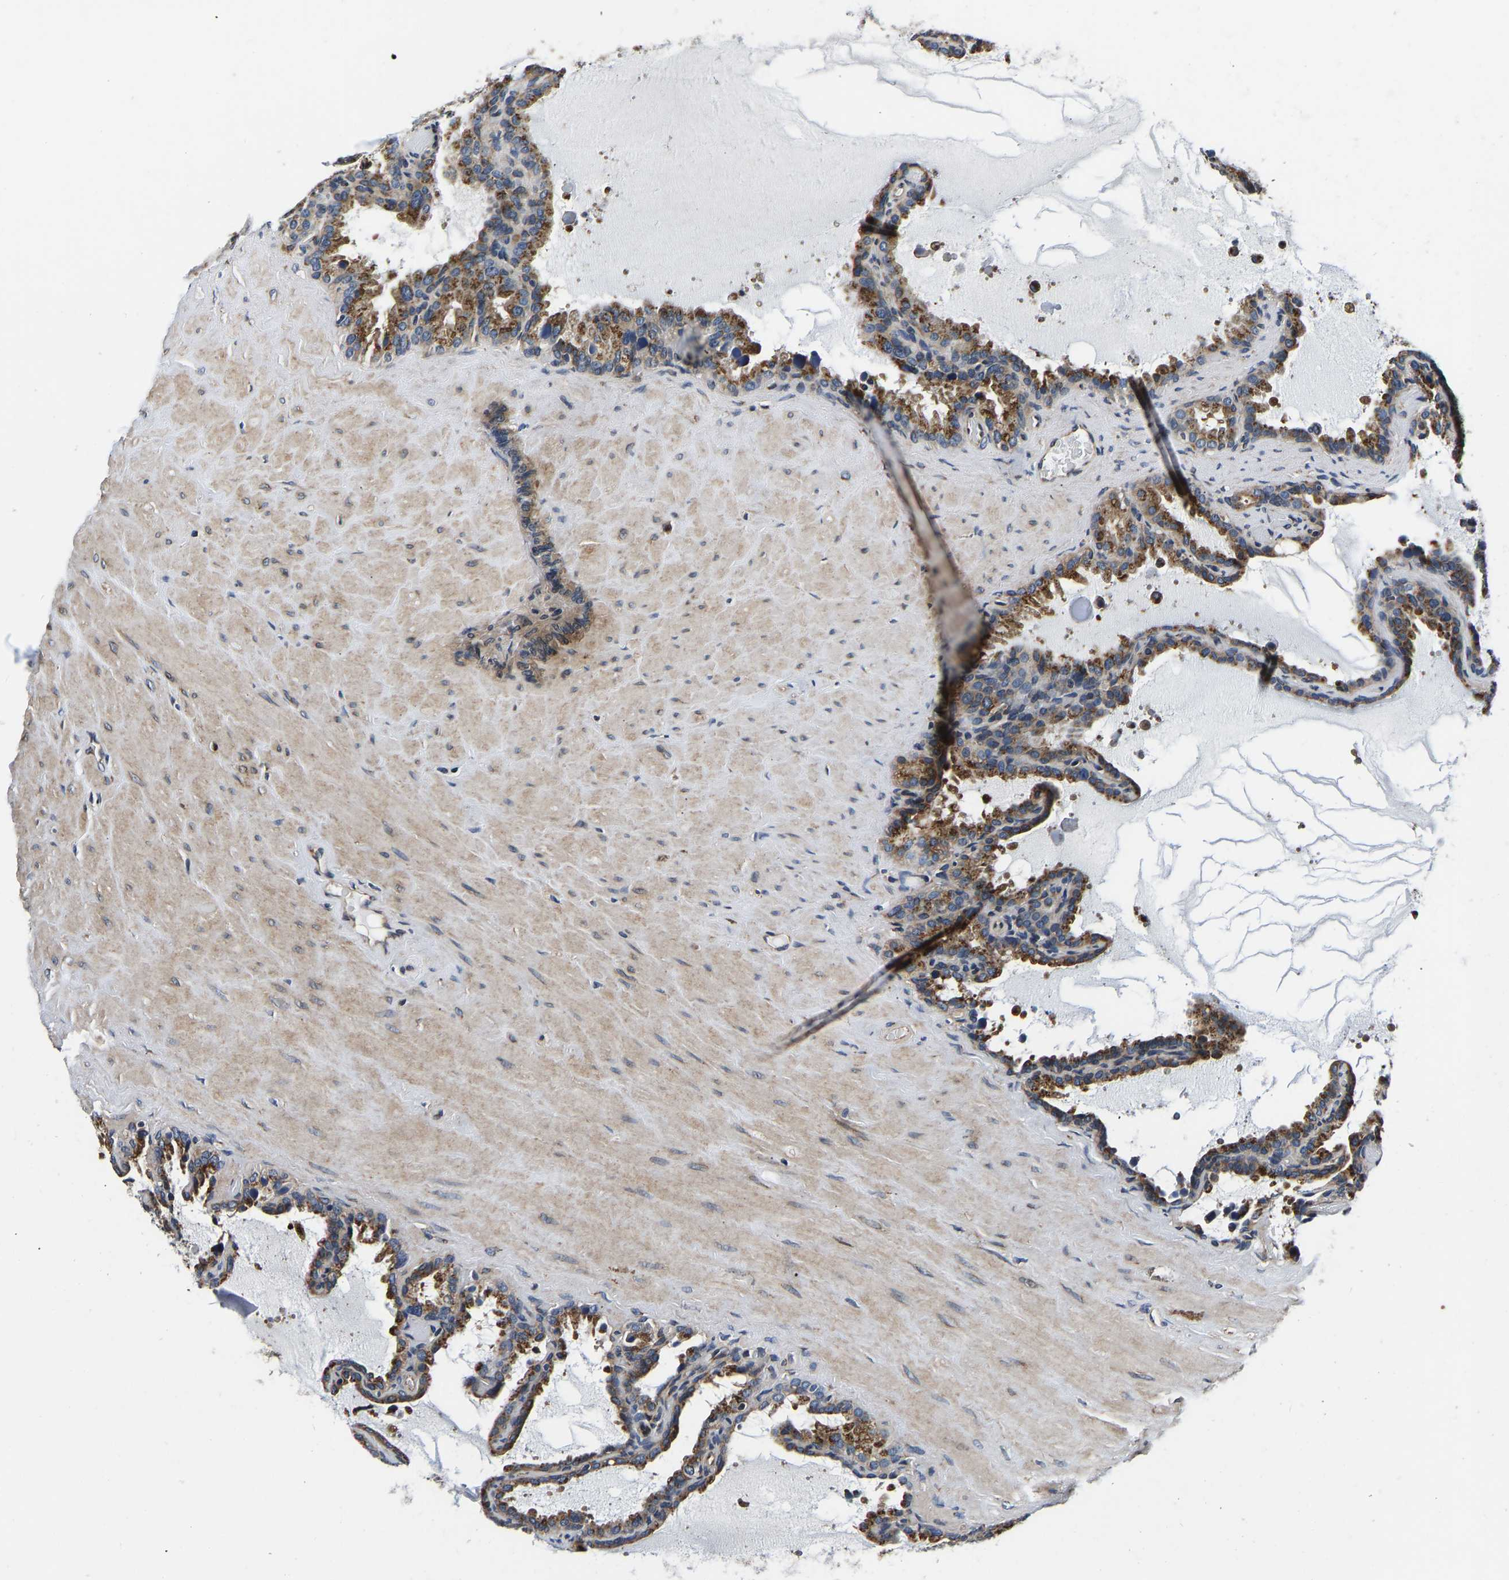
{"staining": {"intensity": "strong", "quantity": ">75%", "location": "cytoplasmic/membranous"}, "tissue": "seminal vesicle", "cell_type": "Glandular cells", "image_type": "normal", "snomed": [{"axis": "morphology", "description": "Normal tissue, NOS"}, {"axis": "topography", "description": "Seminal veicle"}], "caption": "There is high levels of strong cytoplasmic/membranous expression in glandular cells of normal seminal vesicle, as demonstrated by immunohistochemical staining (brown color).", "gene": "RABAC1", "patient": {"sex": "male", "age": 46}}